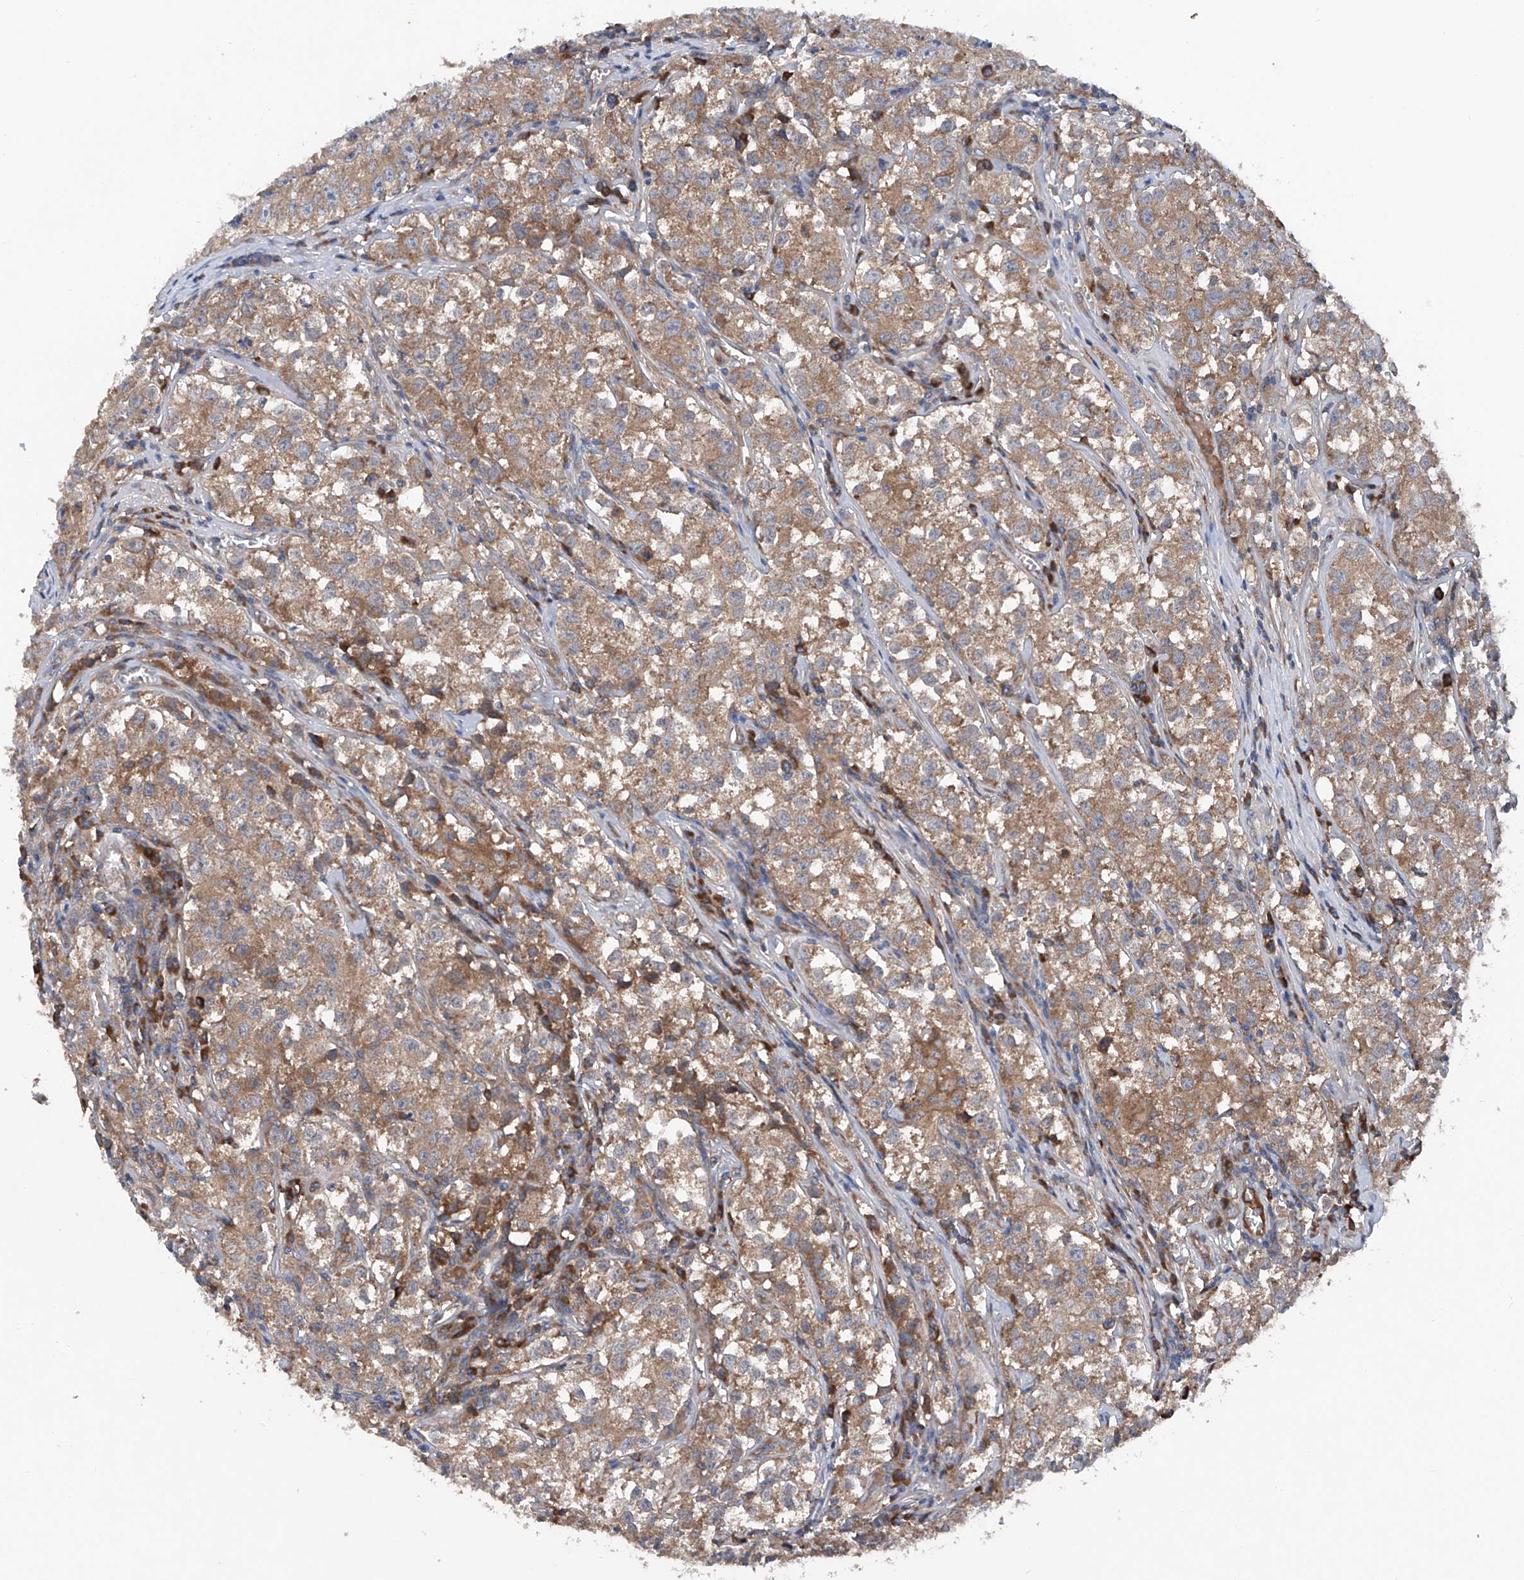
{"staining": {"intensity": "moderate", "quantity": ">75%", "location": "cytoplasmic/membranous"}, "tissue": "testis cancer", "cell_type": "Tumor cells", "image_type": "cancer", "snomed": [{"axis": "morphology", "description": "Seminoma, NOS"}, {"axis": "morphology", "description": "Carcinoma, Embryonal, NOS"}, {"axis": "topography", "description": "Testis"}], "caption": "Brown immunohistochemical staining in testis cancer demonstrates moderate cytoplasmic/membranous positivity in approximately >75% of tumor cells. Ihc stains the protein in brown and the nuclei are stained blue.", "gene": "ASCC3", "patient": {"sex": "male", "age": 43}}